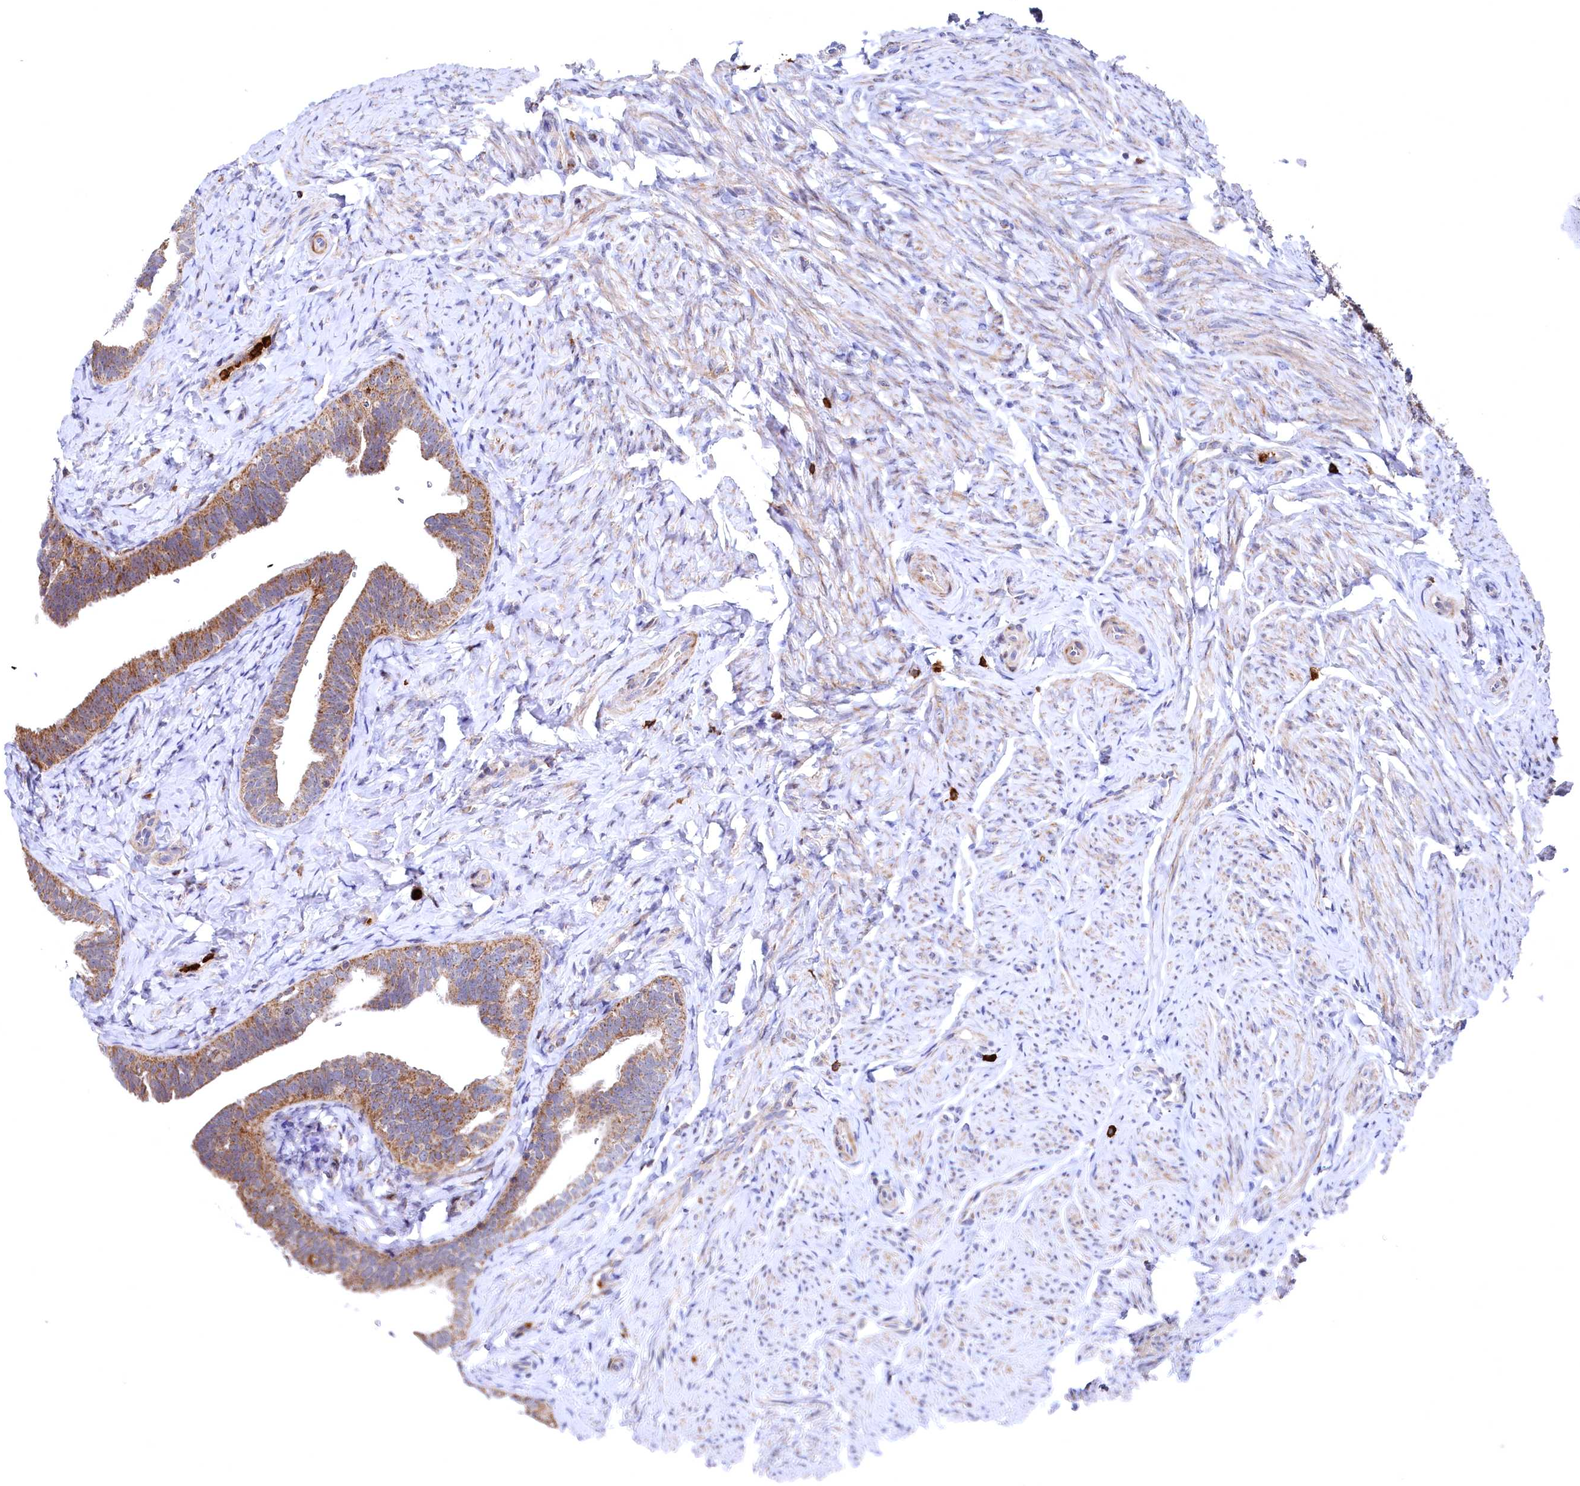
{"staining": {"intensity": "moderate", "quantity": ">75%", "location": "cytoplasmic/membranous"}, "tissue": "fallopian tube", "cell_type": "Glandular cells", "image_type": "normal", "snomed": [{"axis": "morphology", "description": "Normal tissue, NOS"}, {"axis": "topography", "description": "Fallopian tube"}], "caption": "Glandular cells reveal medium levels of moderate cytoplasmic/membranous positivity in about >75% of cells in unremarkable human fallopian tube. (Brightfield microscopy of DAB IHC at high magnification).", "gene": "CHCHD1", "patient": {"sex": "female", "age": 39}}